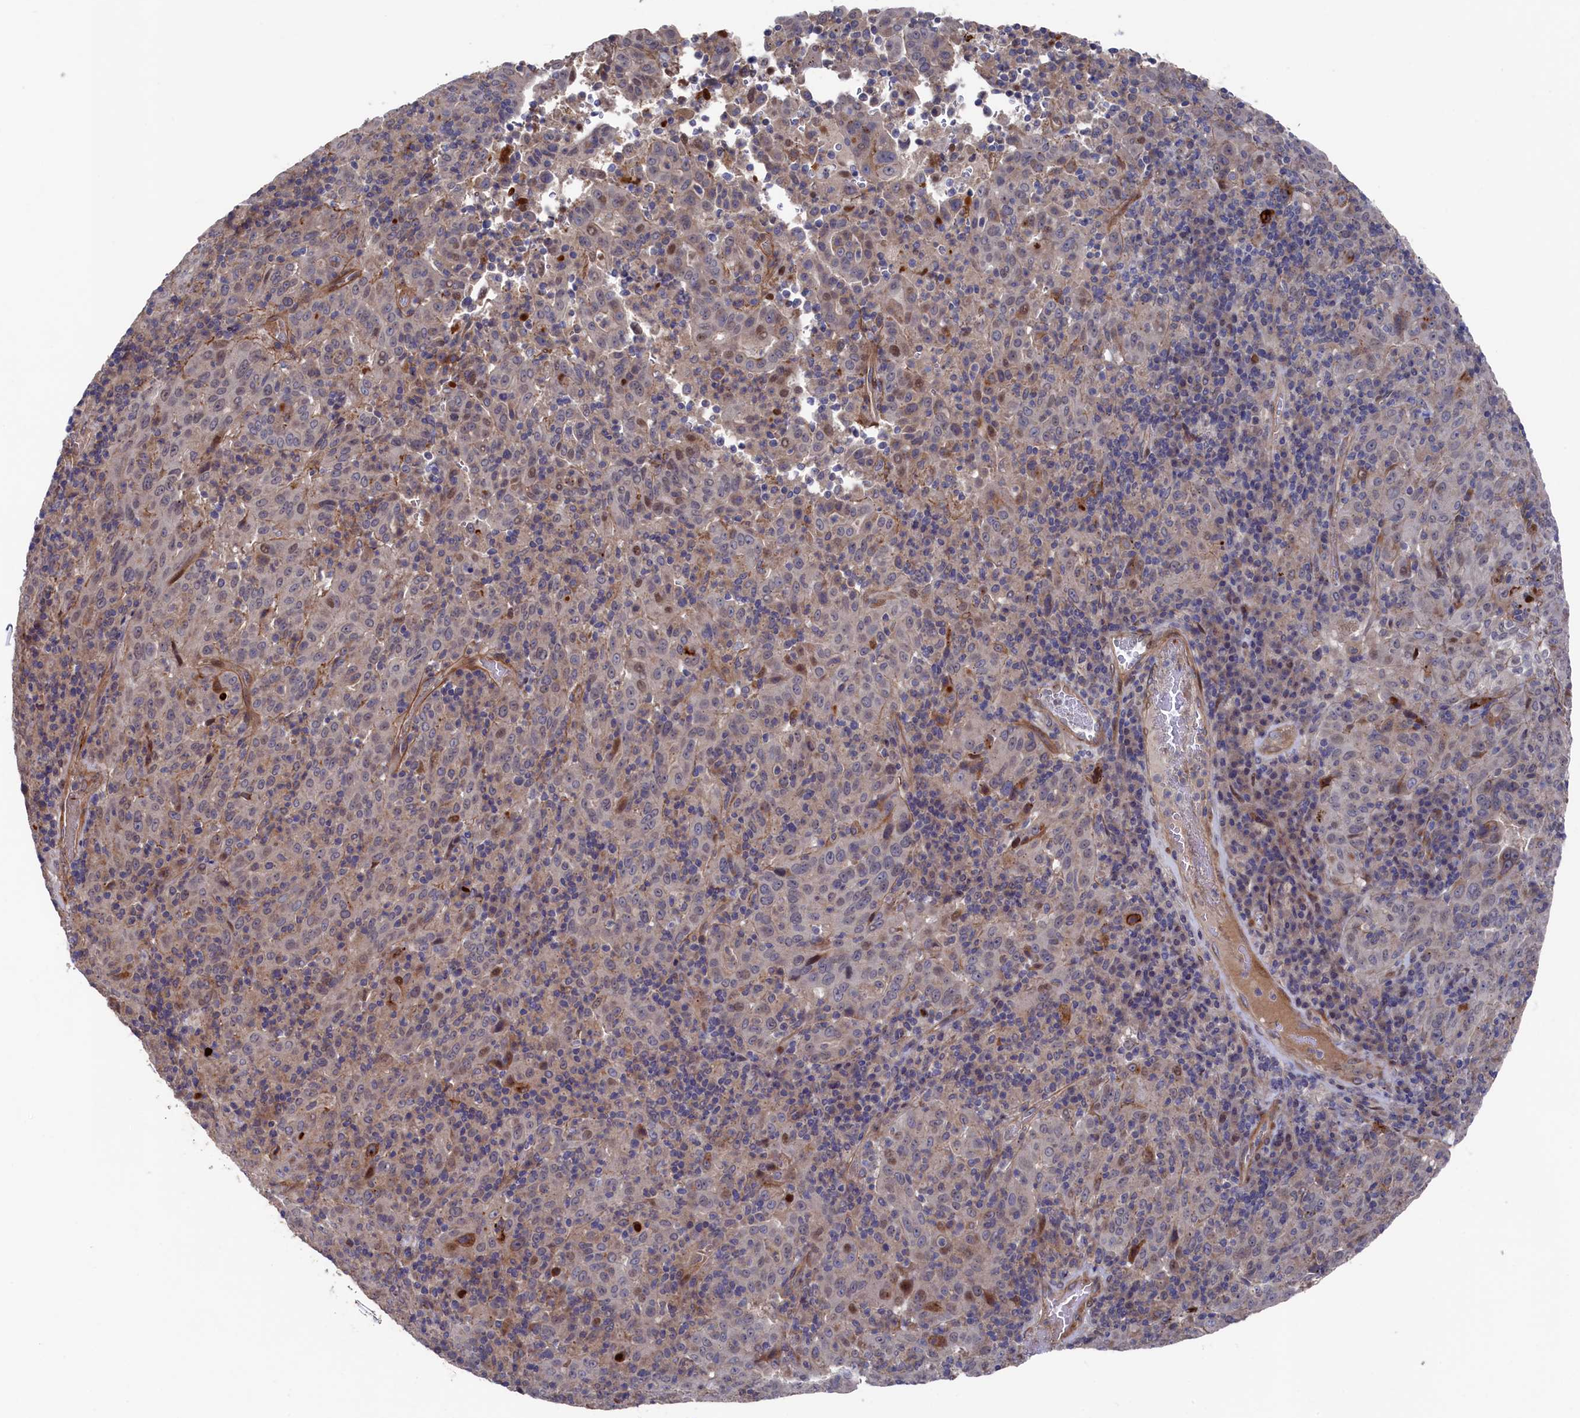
{"staining": {"intensity": "negative", "quantity": "none", "location": "none"}, "tissue": "pancreatic cancer", "cell_type": "Tumor cells", "image_type": "cancer", "snomed": [{"axis": "morphology", "description": "Adenocarcinoma, NOS"}, {"axis": "topography", "description": "Pancreas"}], "caption": "DAB immunohistochemical staining of human pancreatic adenocarcinoma displays no significant positivity in tumor cells.", "gene": "ZNF891", "patient": {"sex": "male", "age": 63}}